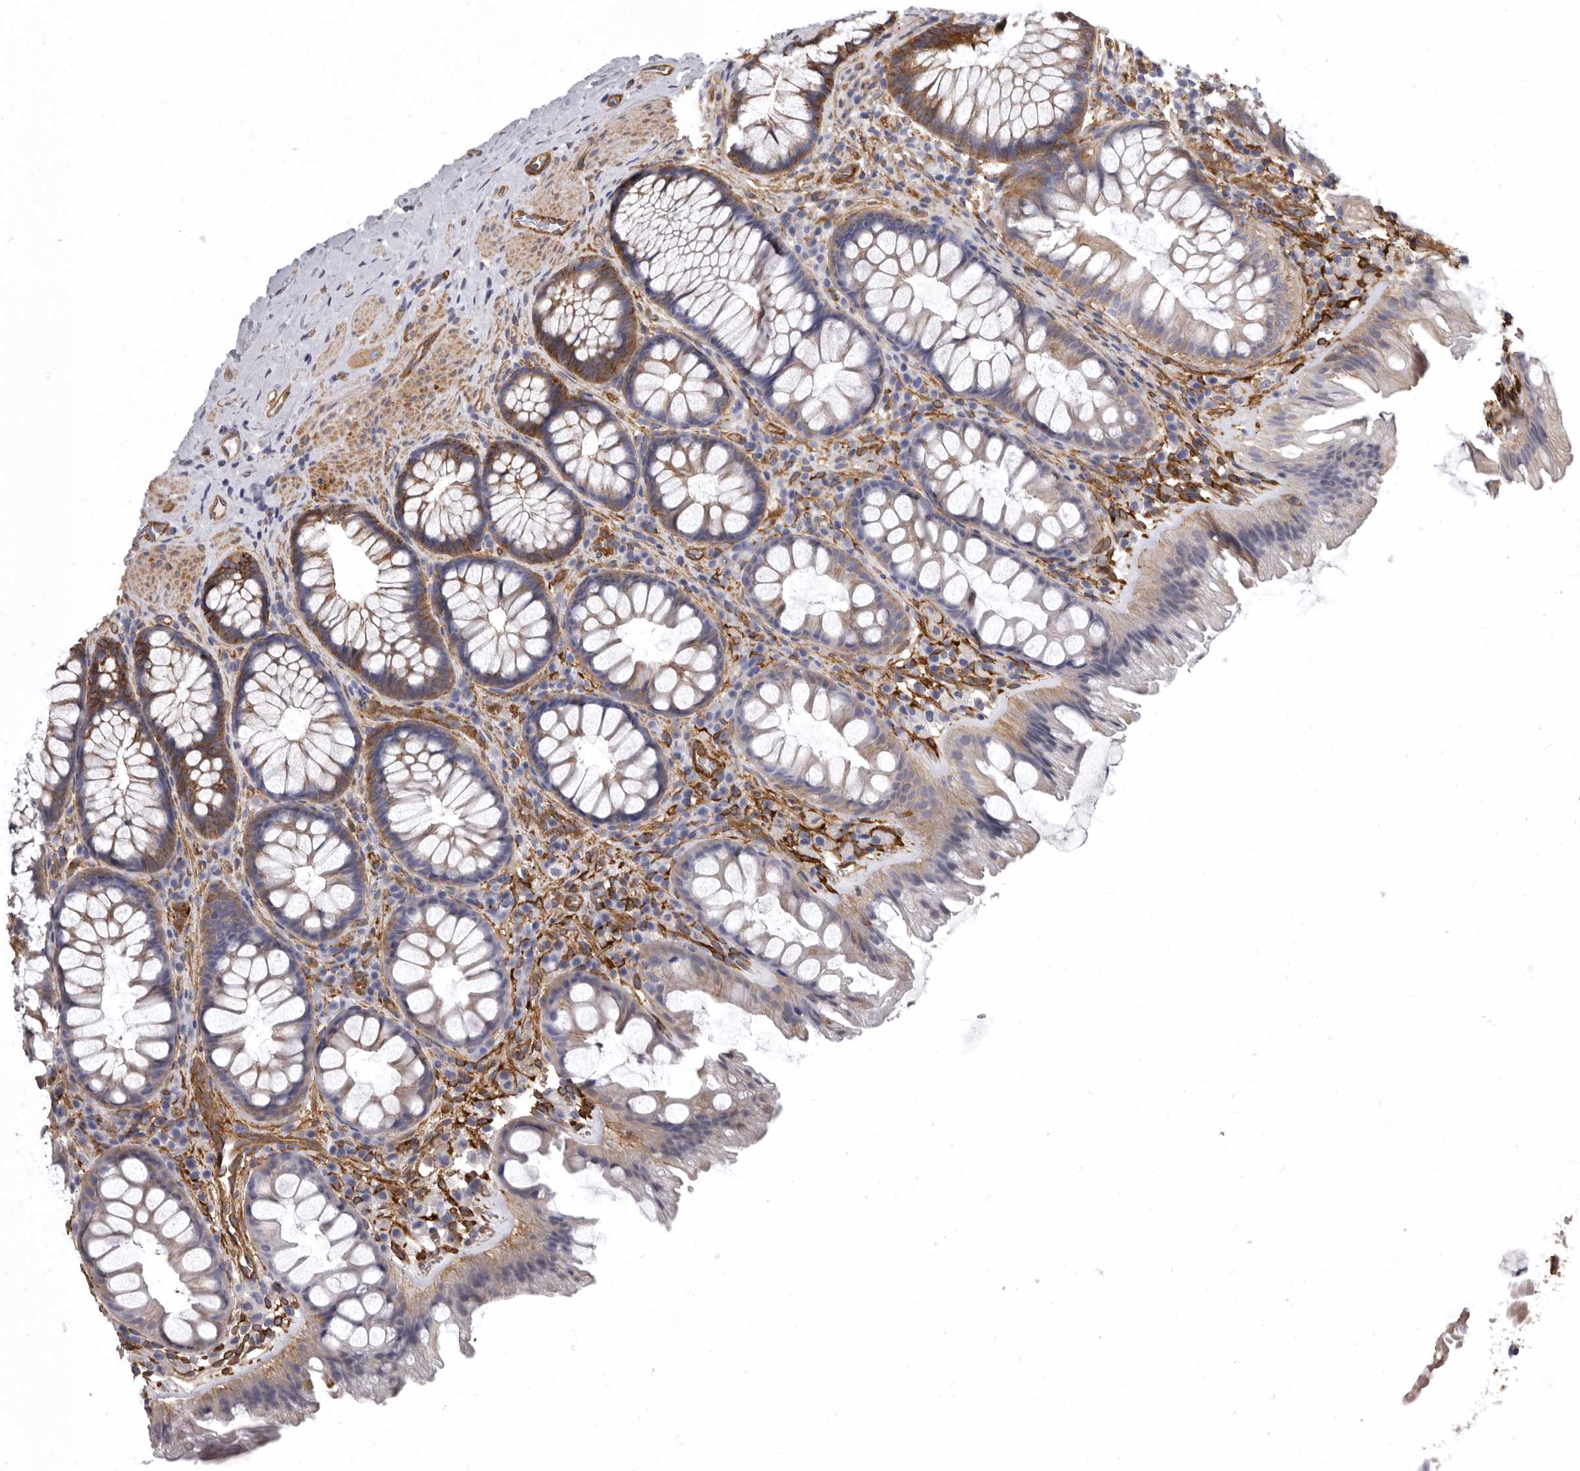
{"staining": {"intensity": "moderate", "quantity": ">75%", "location": "cytoplasmic/membranous"}, "tissue": "colon", "cell_type": "Endothelial cells", "image_type": "normal", "snomed": [{"axis": "morphology", "description": "Normal tissue, NOS"}, {"axis": "topography", "description": "Colon"}], "caption": "Protein staining shows moderate cytoplasmic/membranous staining in approximately >75% of endothelial cells in unremarkable colon.", "gene": "ENAH", "patient": {"sex": "female", "age": 62}}